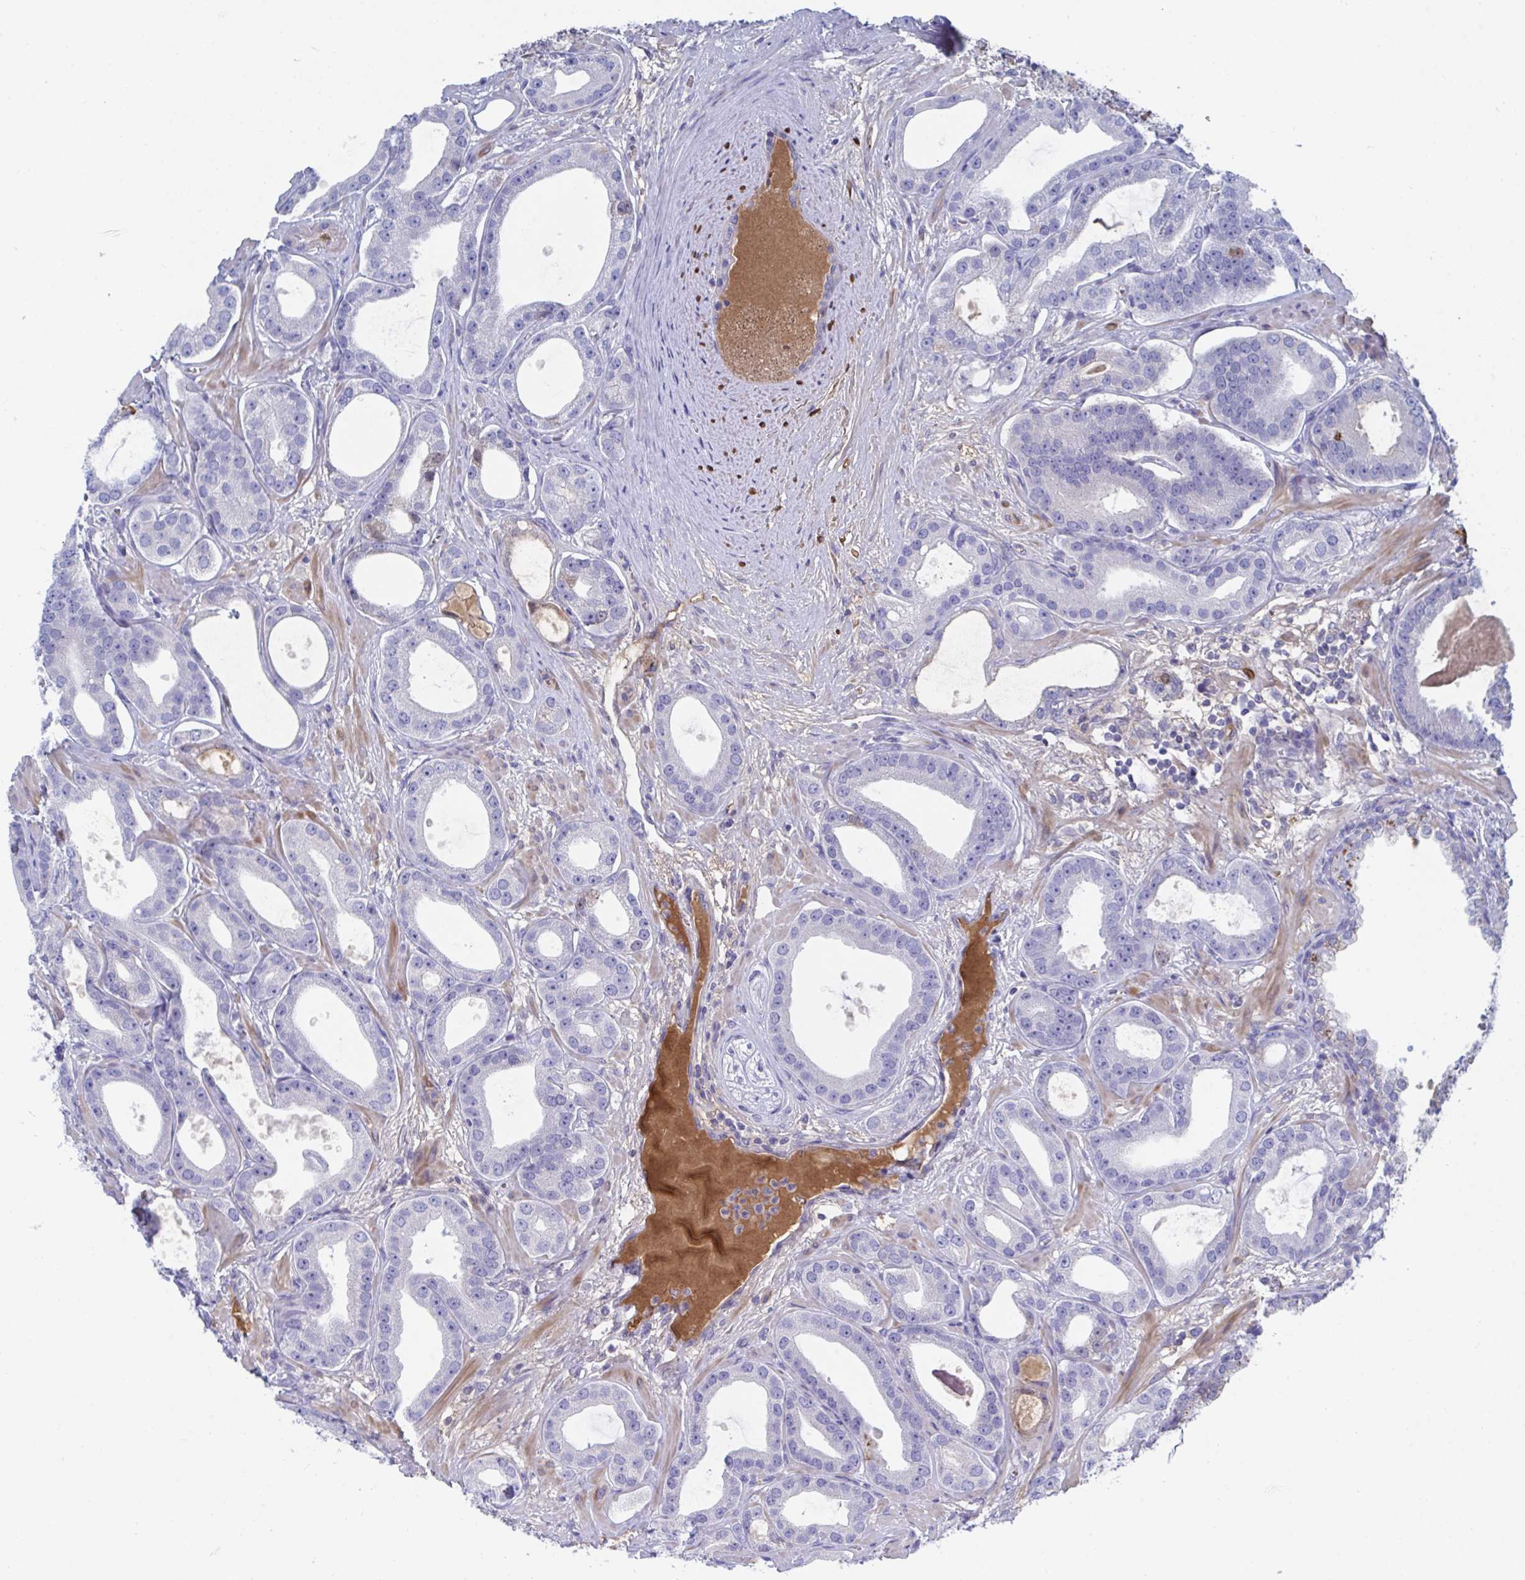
{"staining": {"intensity": "negative", "quantity": "none", "location": "none"}, "tissue": "prostate cancer", "cell_type": "Tumor cells", "image_type": "cancer", "snomed": [{"axis": "morphology", "description": "Adenocarcinoma, High grade"}, {"axis": "topography", "description": "Prostate"}], "caption": "This is an immunohistochemistry histopathology image of human prostate high-grade adenocarcinoma. There is no staining in tumor cells.", "gene": "TNFAIP6", "patient": {"sex": "male", "age": 65}}